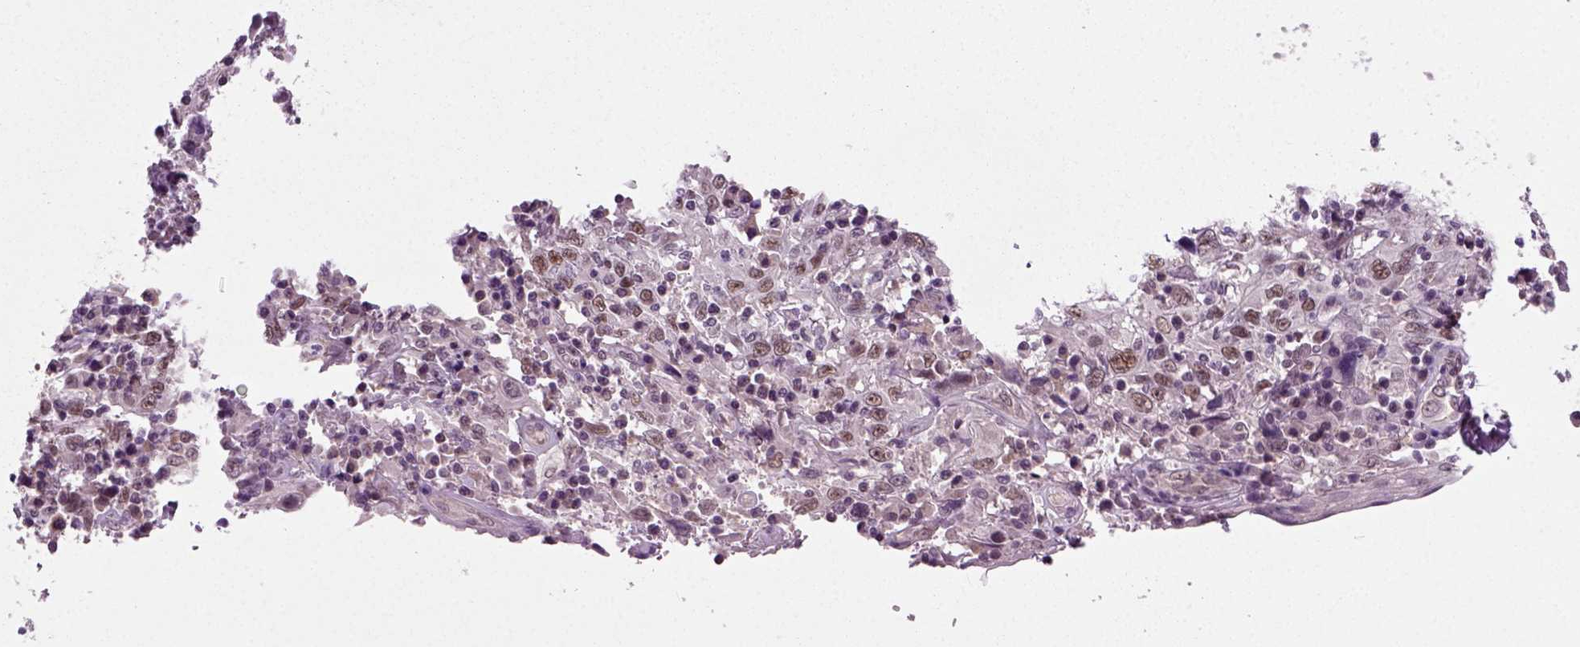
{"staining": {"intensity": "moderate", "quantity": "<25%", "location": "nuclear"}, "tissue": "cervical cancer", "cell_type": "Tumor cells", "image_type": "cancer", "snomed": [{"axis": "morphology", "description": "Squamous cell carcinoma, NOS"}, {"axis": "topography", "description": "Cervix"}], "caption": "Cervical squamous cell carcinoma stained with a protein marker demonstrates moderate staining in tumor cells.", "gene": "RCOR3", "patient": {"sex": "female", "age": 46}}